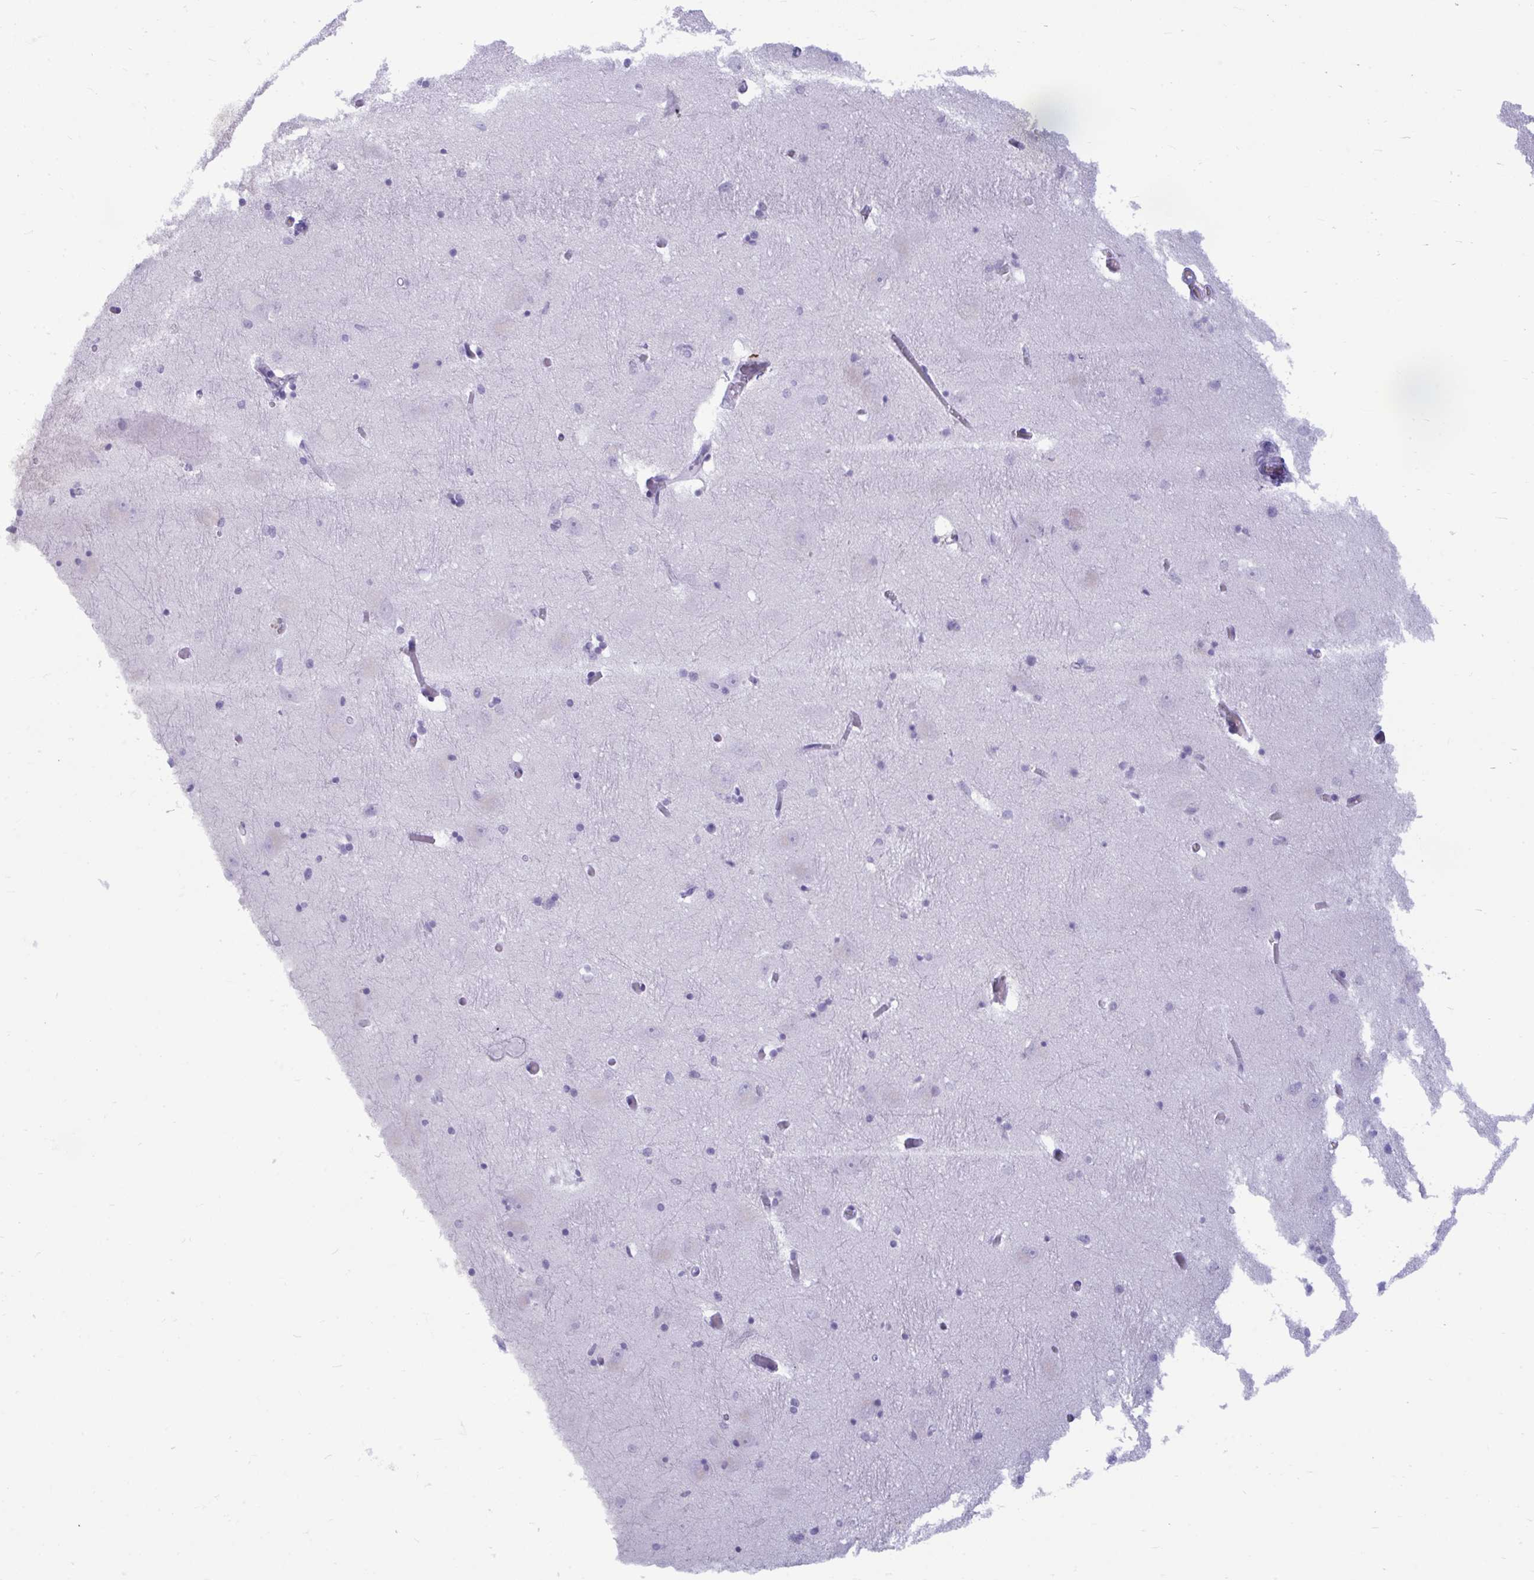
{"staining": {"intensity": "negative", "quantity": "none", "location": "none"}, "tissue": "caudate", "cell_type": "Glial cells", "image_type": "normal", "snomed": [{"axis": "morphology", "description": "Normal tissue, NOS"}, {"axis": "topography", "description": "Lateral ventricle wall"}, {"axis": "topography", "description": "Hippocampus"}], "caption": "The photomicrograph displays no significant positivity in glial cells of caudate. (DAB IHC visualized using brightfield microscopy, high magnification).", "gene": "ANKRD60", "patient": {"sex": "female", "age": 63}}